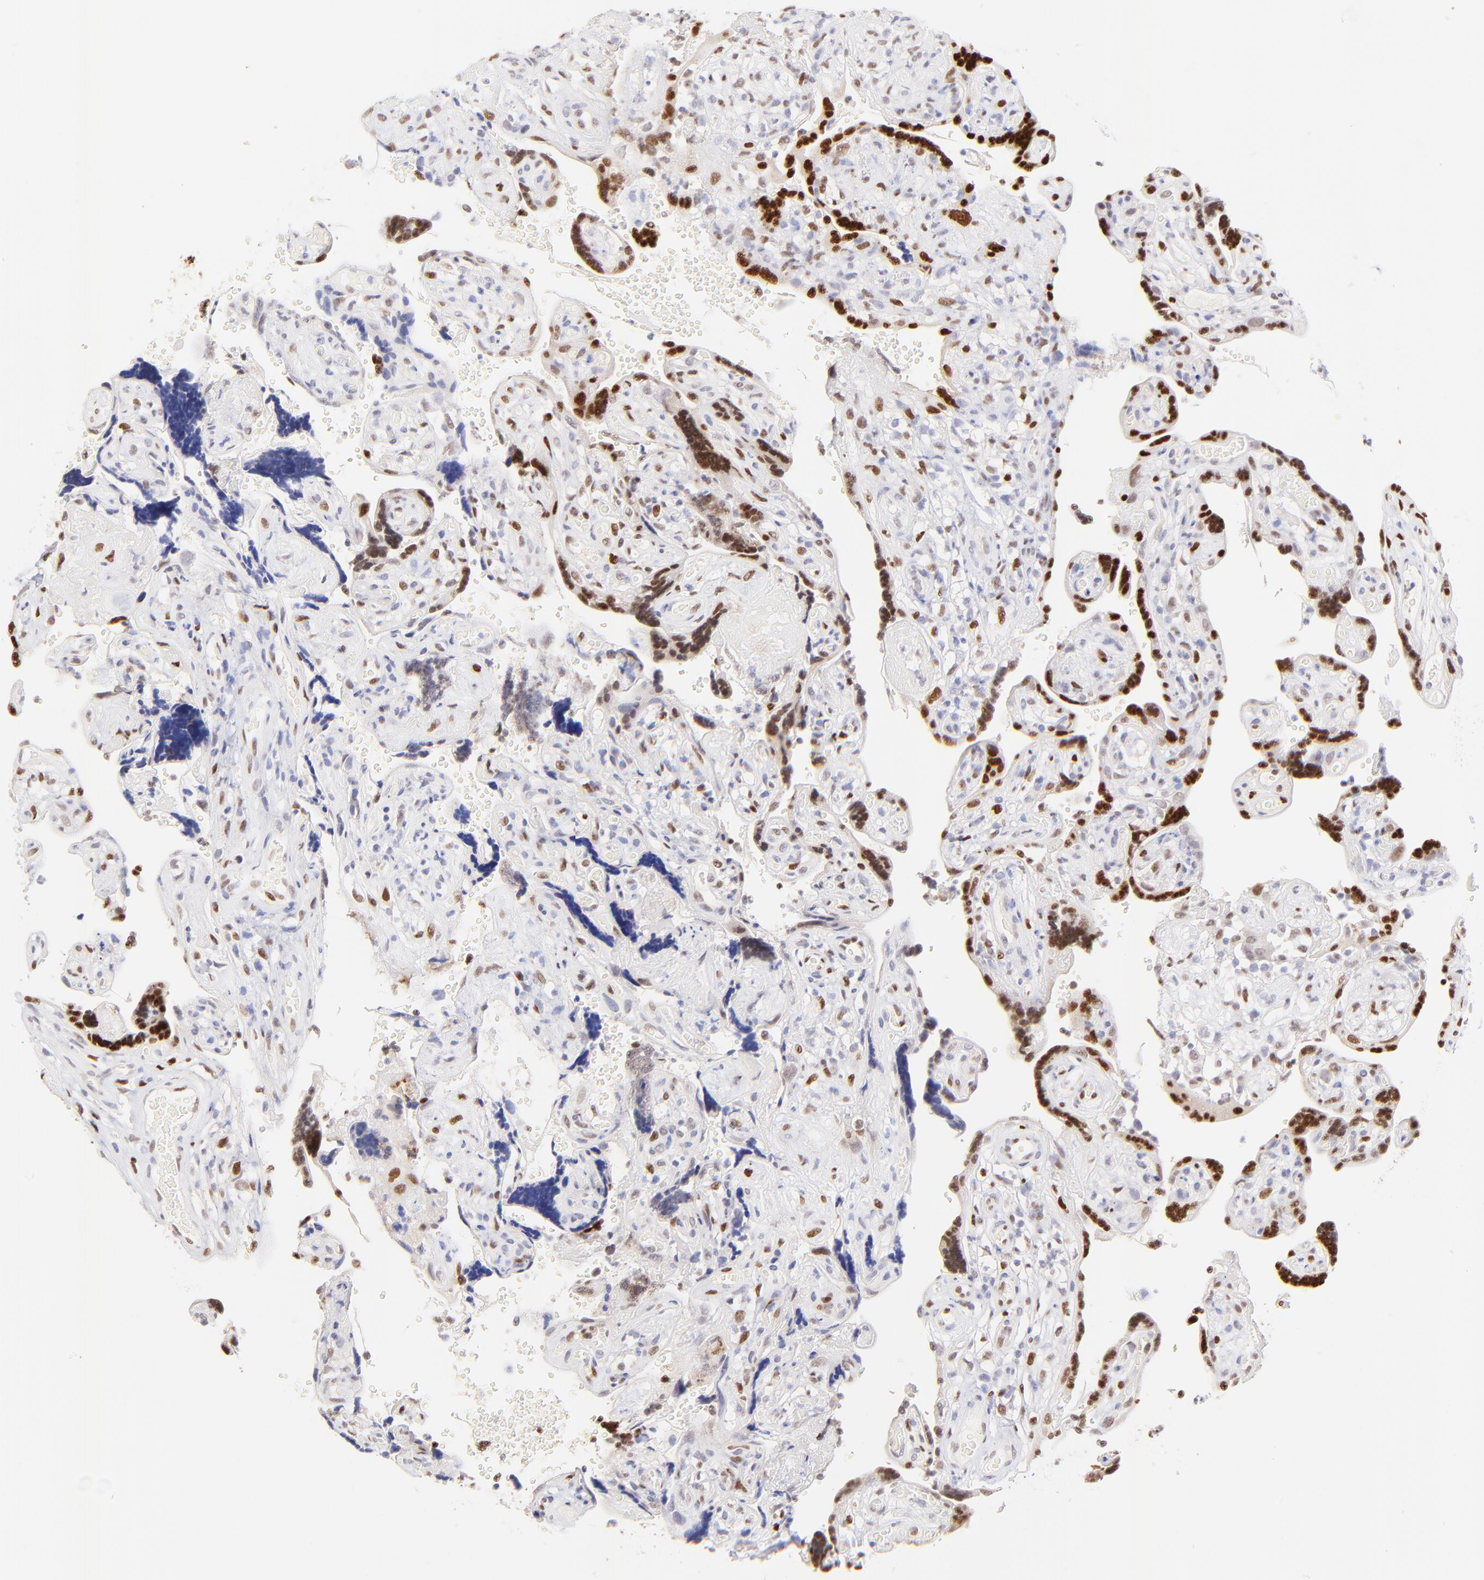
{"staining": {"intensity": "moderate", "quantity": "25%-75%", "location": "nuclear"}, "tissue": "placenta", "cell_type": "Trophoblastic cells", "image_type": "normal", "snomed": [{"axis": "morphology", "description": "Normal tissue, NOS"}, {"axis": "topography", "description": "Placenta"}], "caption": "High-magnification brightfield microscopy of benign placenta stained with DAB (brown) and counterstained with hematoxylin (blue). trophoblastic cells exhibit moderate nuclear staining is appreciated in about25%-75% of cells. The staining was performed using DAB to visualize the protein expression in brown, while the nuclei were stained in blue with hematoxylin (Magnification: 20x).", "gene": "KLF4", "patient": {"sex": "female", "age": 30}}